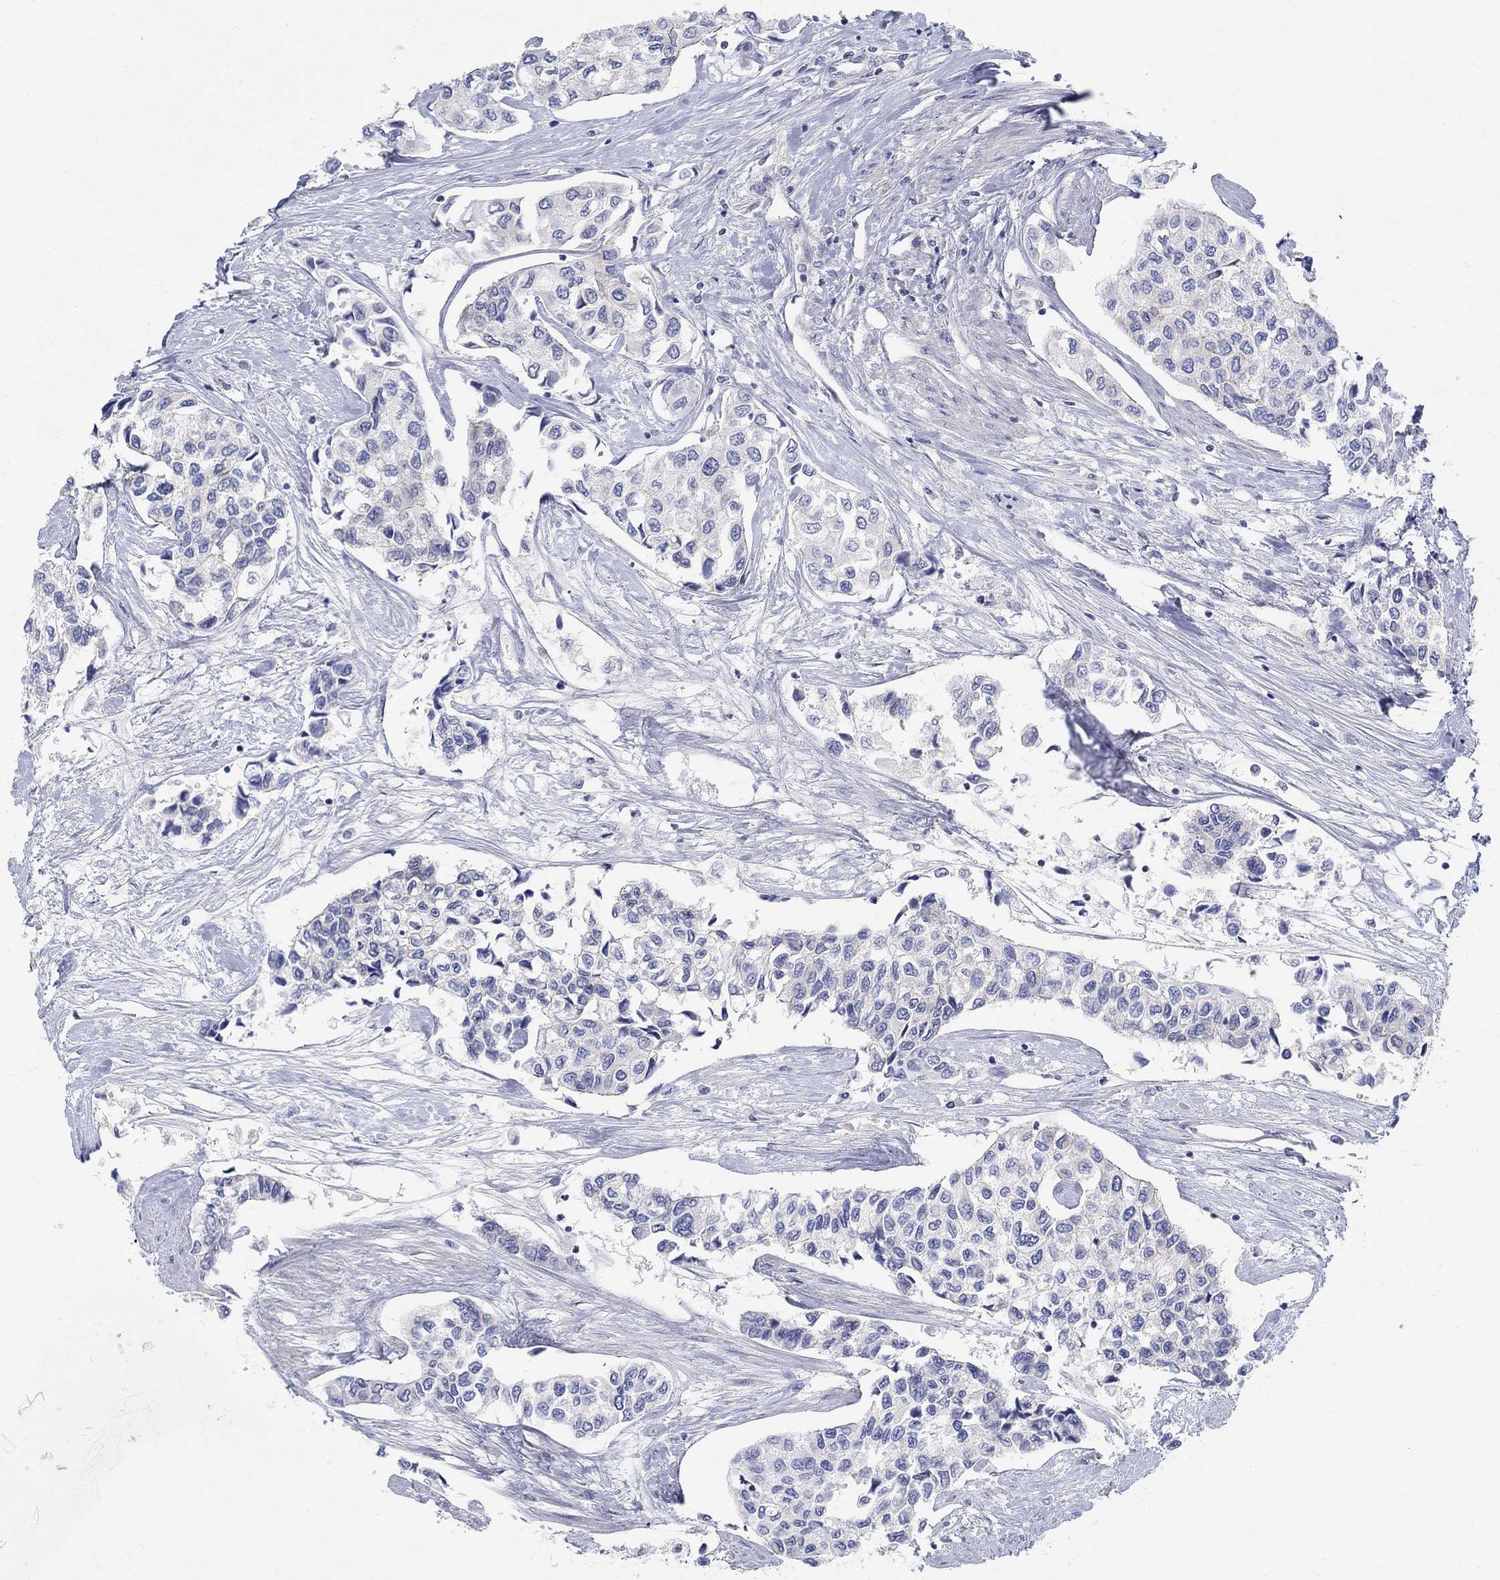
{"staining": {"intensity": "negative", "quantity": "none", "location": "none"}, "tissue": "urothelial cancer", "cell_type": "Tumor cells", "image_type": "cancer", "snomed": [{"axis": "morphology", "description": "Urothelial carcinoma, High grade"}, {"axis": "topography", "description": "Urinary bladder"}], "caption": "A high-resolution photomicrograph shows immunohistochemistry (IHC) staining of urothelial cancer, which displays no significant expression in tumor cells.", "gene": "NAV3", "patient": {"sex": "male", "age": 73}}